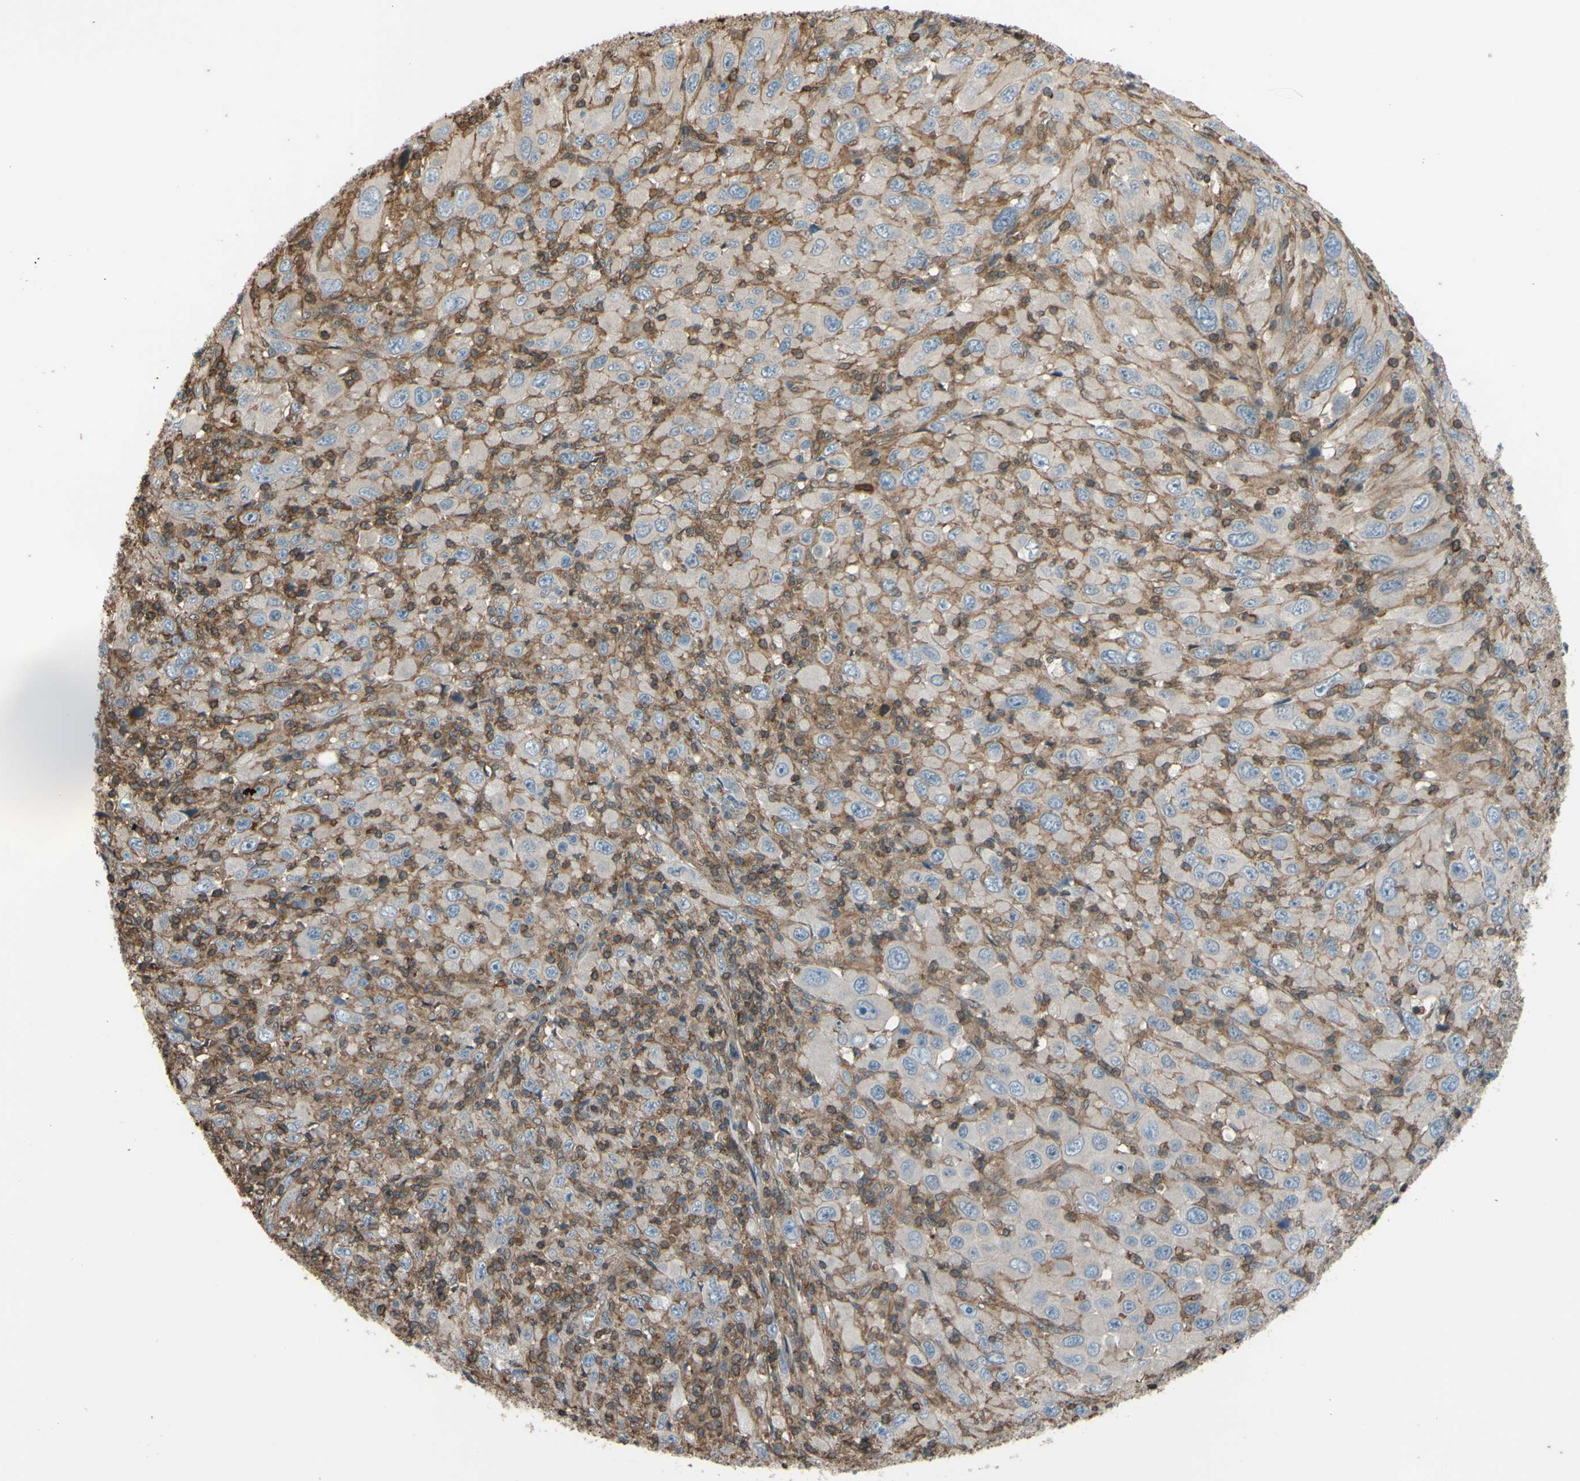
{"staining": {"intensity": "negative", "quantity": "none", "location": "none"}, "tissue": "melanoma", "cell_type": "Tumor cells", "image_type": "cancer", "snomed": [{"axis": "morphology", "description": "Malignant melanoma, Metastatic site"}, {"axis": "topography", "description": "Skin"}], "caption": "High power microscopy photomicrograph of an immunohistochemistry (IHC) photomicrograph of melanoma, revealing no significant expression in tumor cells.", "gene": "ADD3", "patient": {"sex": "female", "age": 56}}